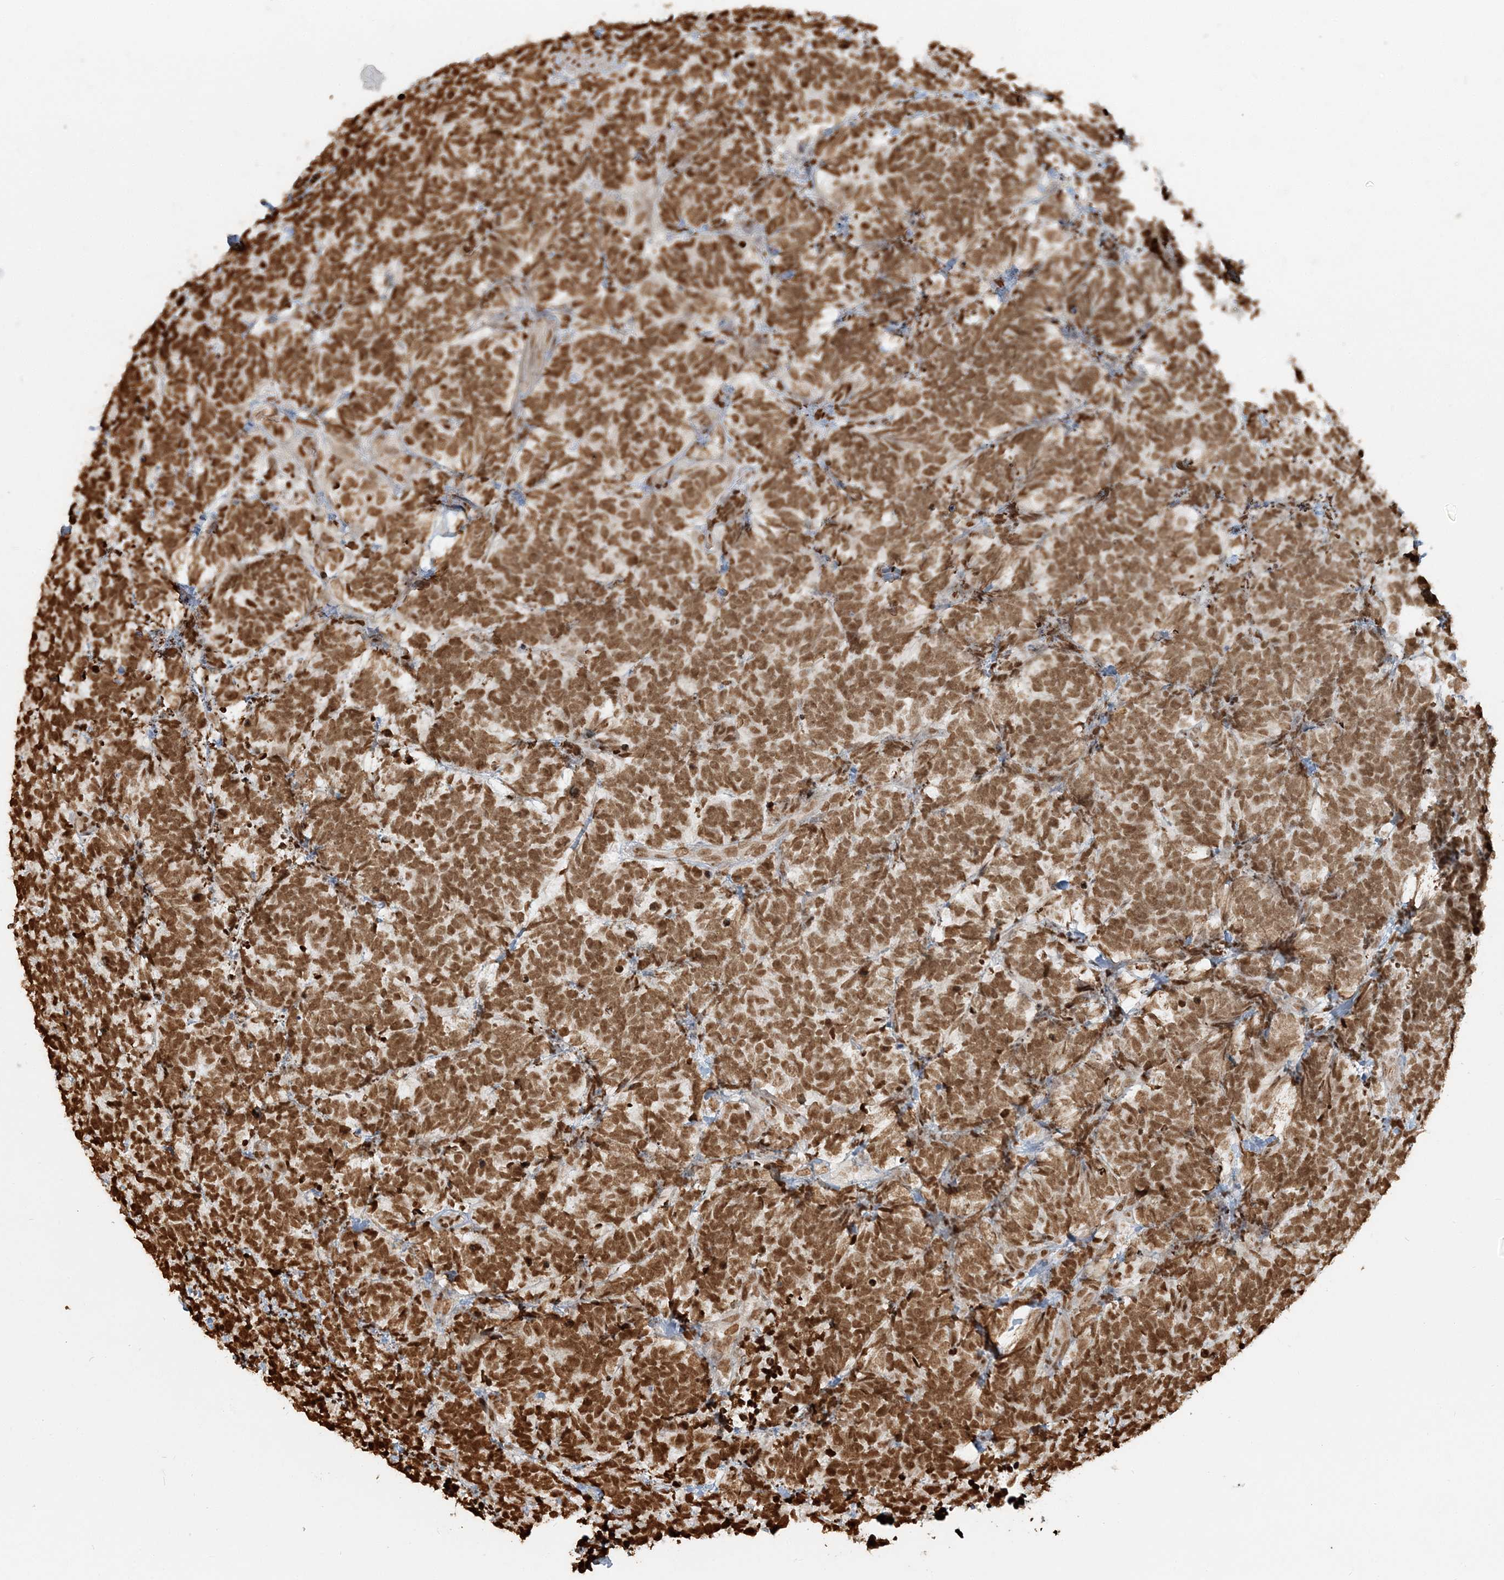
{"staining": {"intensity": "moderate", "quantity": ">75%", "location": "nuclear"}, "tissue": "carcinoid", "cell_type": "Tumor cells", "image_type": "cancer", "snomed": [{"axis": "morphology", "description": "Carcinoma, NOS"}, {"axis": "morphology", "description": "Carcinoid, malignant, NOS"}, {"axis": "topography", "description": "Urinary bladder"}], "caption": "An immunohistochemistry micrograph of tumor tissue is shown. Protein staining in brown highlights moderate nuclear positivity in carcinoid within tumor cells.", "gene": "H3-3B", "patient": {"sex": "male", "age": 57}}